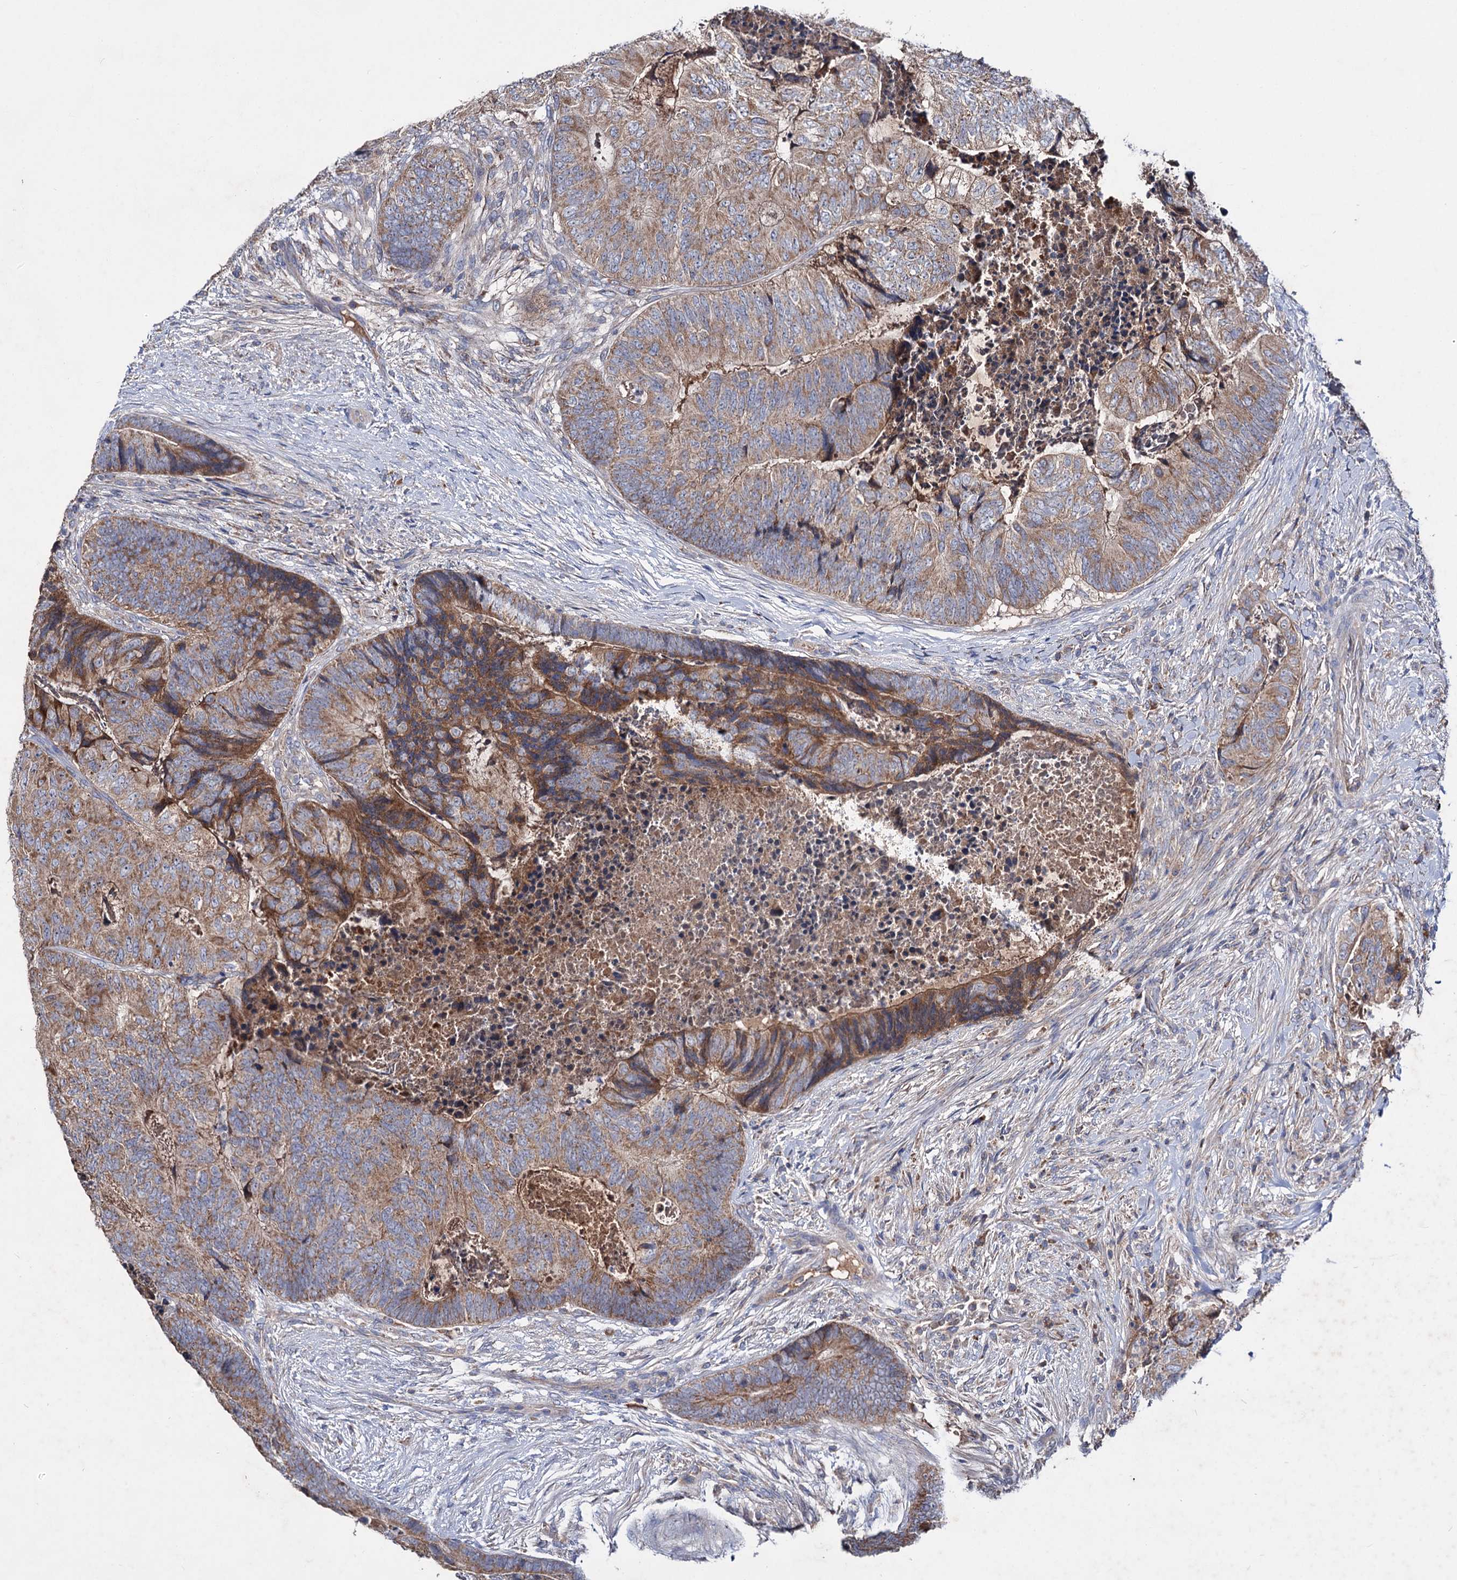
{"staining": {"intensity": "moderate", "quantity": ">75%", "location": "cytoplasmic/membranous"}, "tissue": "colorectal cancer", "cell_type": "Tumor cells", "image_type": "cancer", "snomed": [{"axis": "morphology", "description": "Adenocarcinoma, NOS"}, {"axis": "topography", "description": "Colon"}], "caption": "Human adenocarcinoma (colorectal) stained with a brown dye reveals moderate cytoplasmic/membranous positive positivity in approximately >75% of tumor cells.", "gene": "CLPB", "patient": {"sex": "female", "age": 67}}